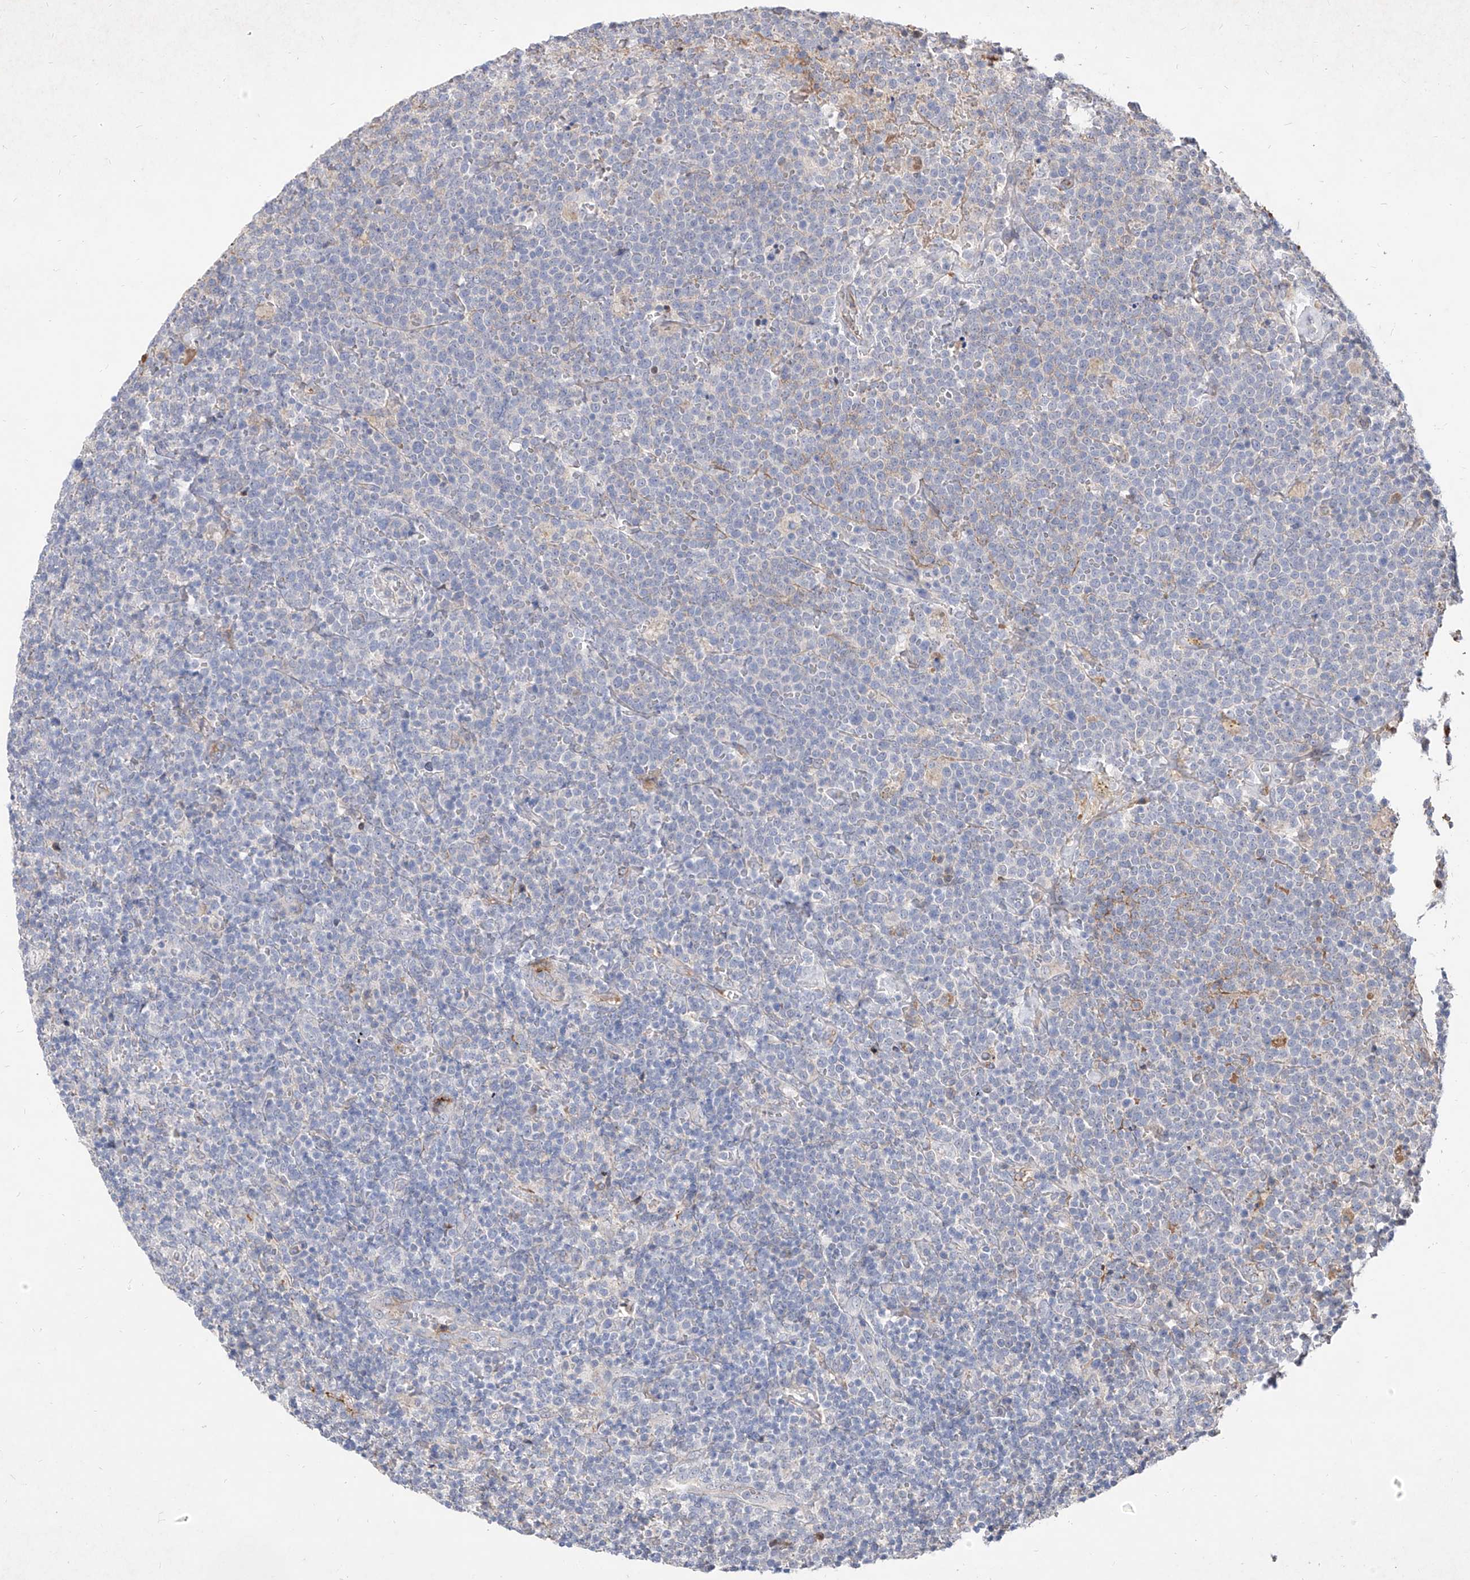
{"staining": {"intensity": "negative", "quantity": "none", "location": "none"}, "tissue": "lymphoma", "cell_type": "Tumor cells", "image_type": "cancer", "snomed": [{"axis": "morphology", "description": "Malignant lymphoma, non-Hodgkin's type, High grade"}, {"axis": "topography", "description": "Lymph node"}], "caption": "IHC image of neoplastic tissue: human lymphoma stained with DAB (3,3'-diaminobenzidine) demonstrates no significant protein expression in tumor cells. (Brightfield microscopy of DAB IHC at high magnification).", "gene": "C4A", "patient": {"sex": "male", "age": 61}}